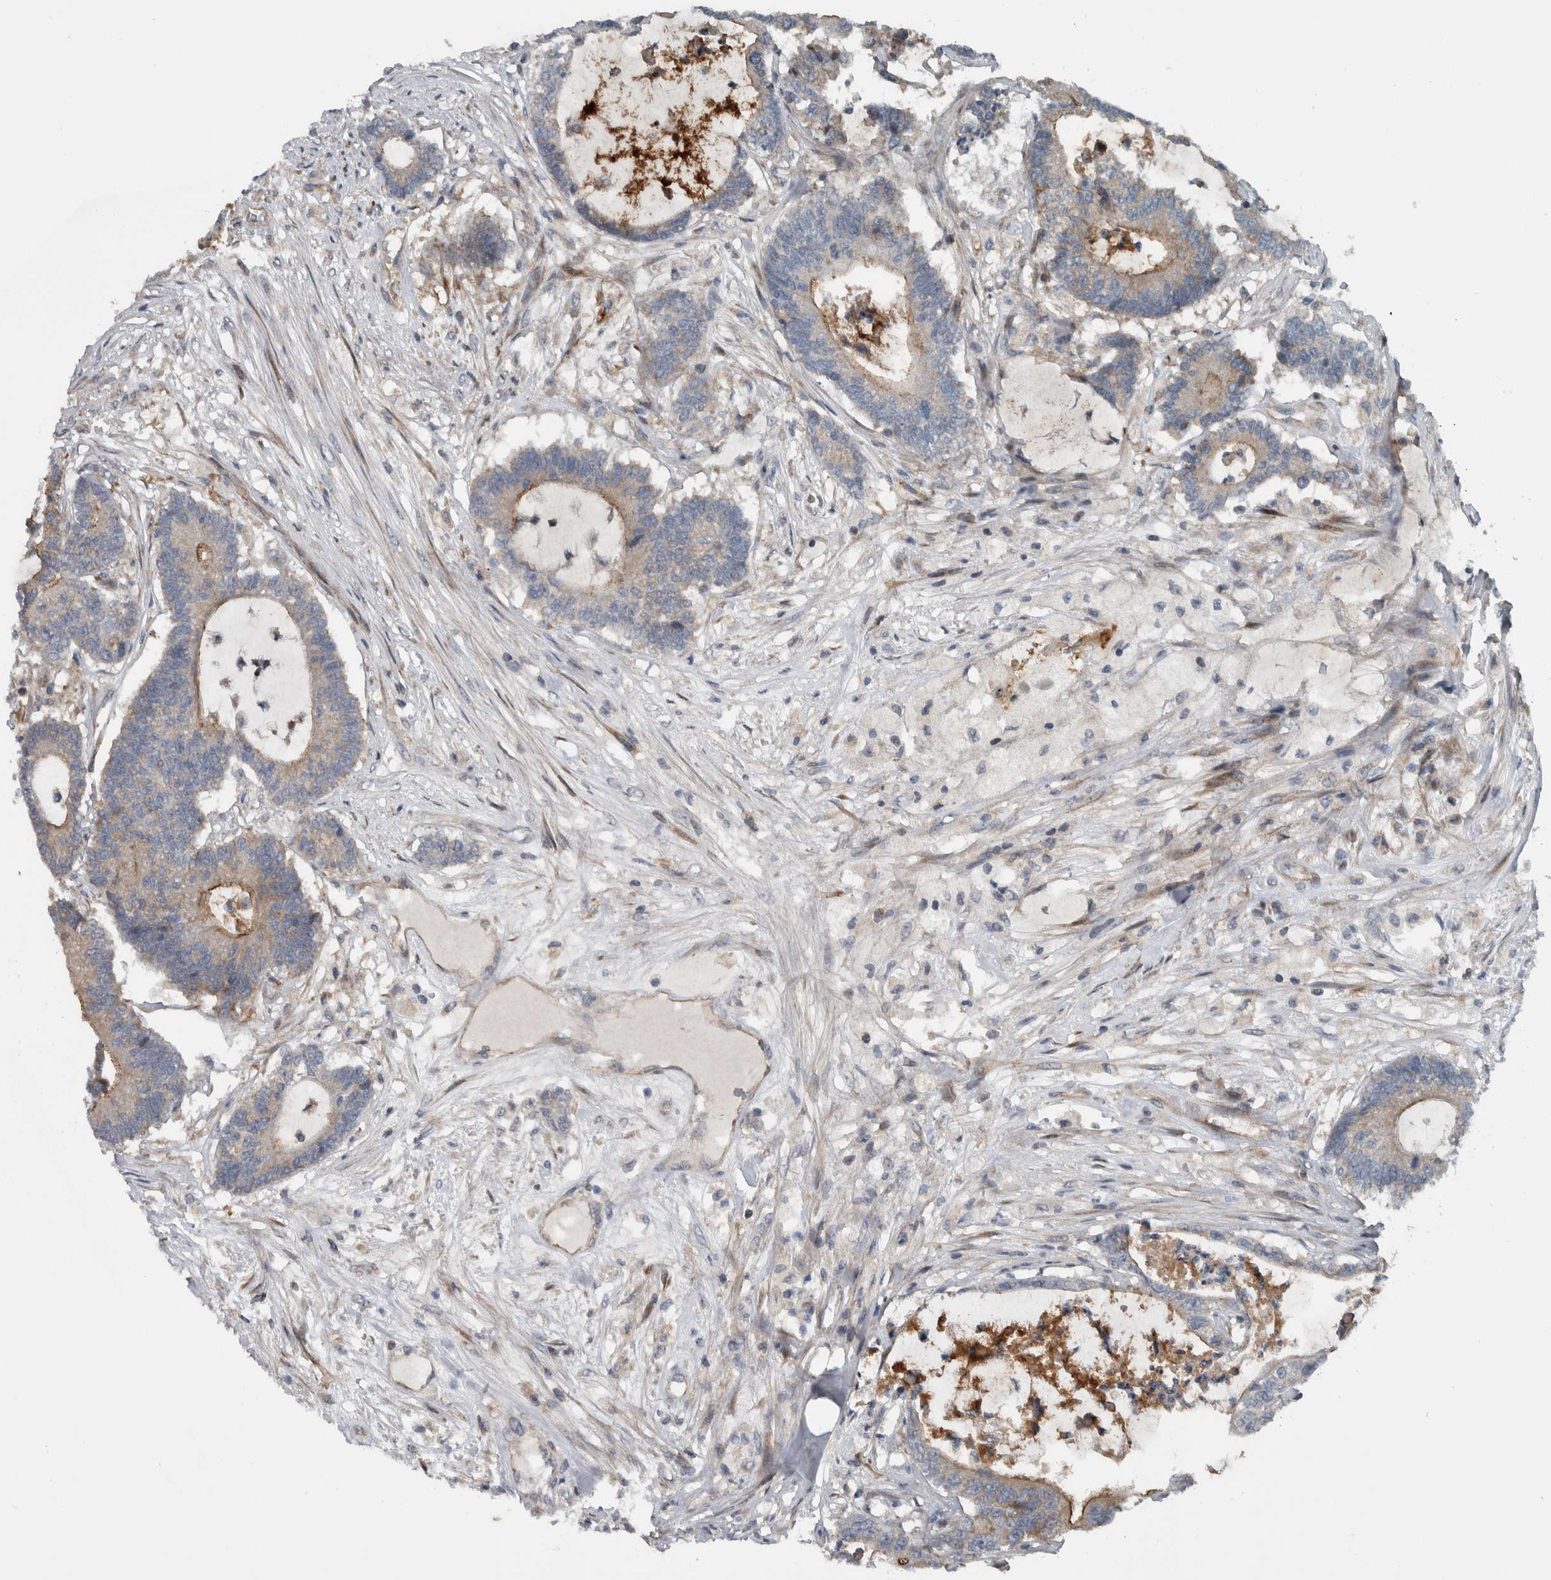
{"staining": {"intensity": "moderate", "quantity": "25%-75%", "location": "cytoplasmic/membranous"}, "tissue": "colorectal cancer", "cell_type": "Tumor cells", "image_type": "cancer", "snomed": [{"axis": "morphology", "description": "Adenocarcinoma, NOS"}, {"axis": "topography", "description": "Colon"}], "caption": "About 25%-75% of tumor cells in colorectal adenocarcinoma demonstrate moderate cytoplasmic/membranous protein positivity as visualized by brown immunohistochemical staining.", "gene": "BAIAP2L1", "patient": {"sex": "female", "age": 84}}